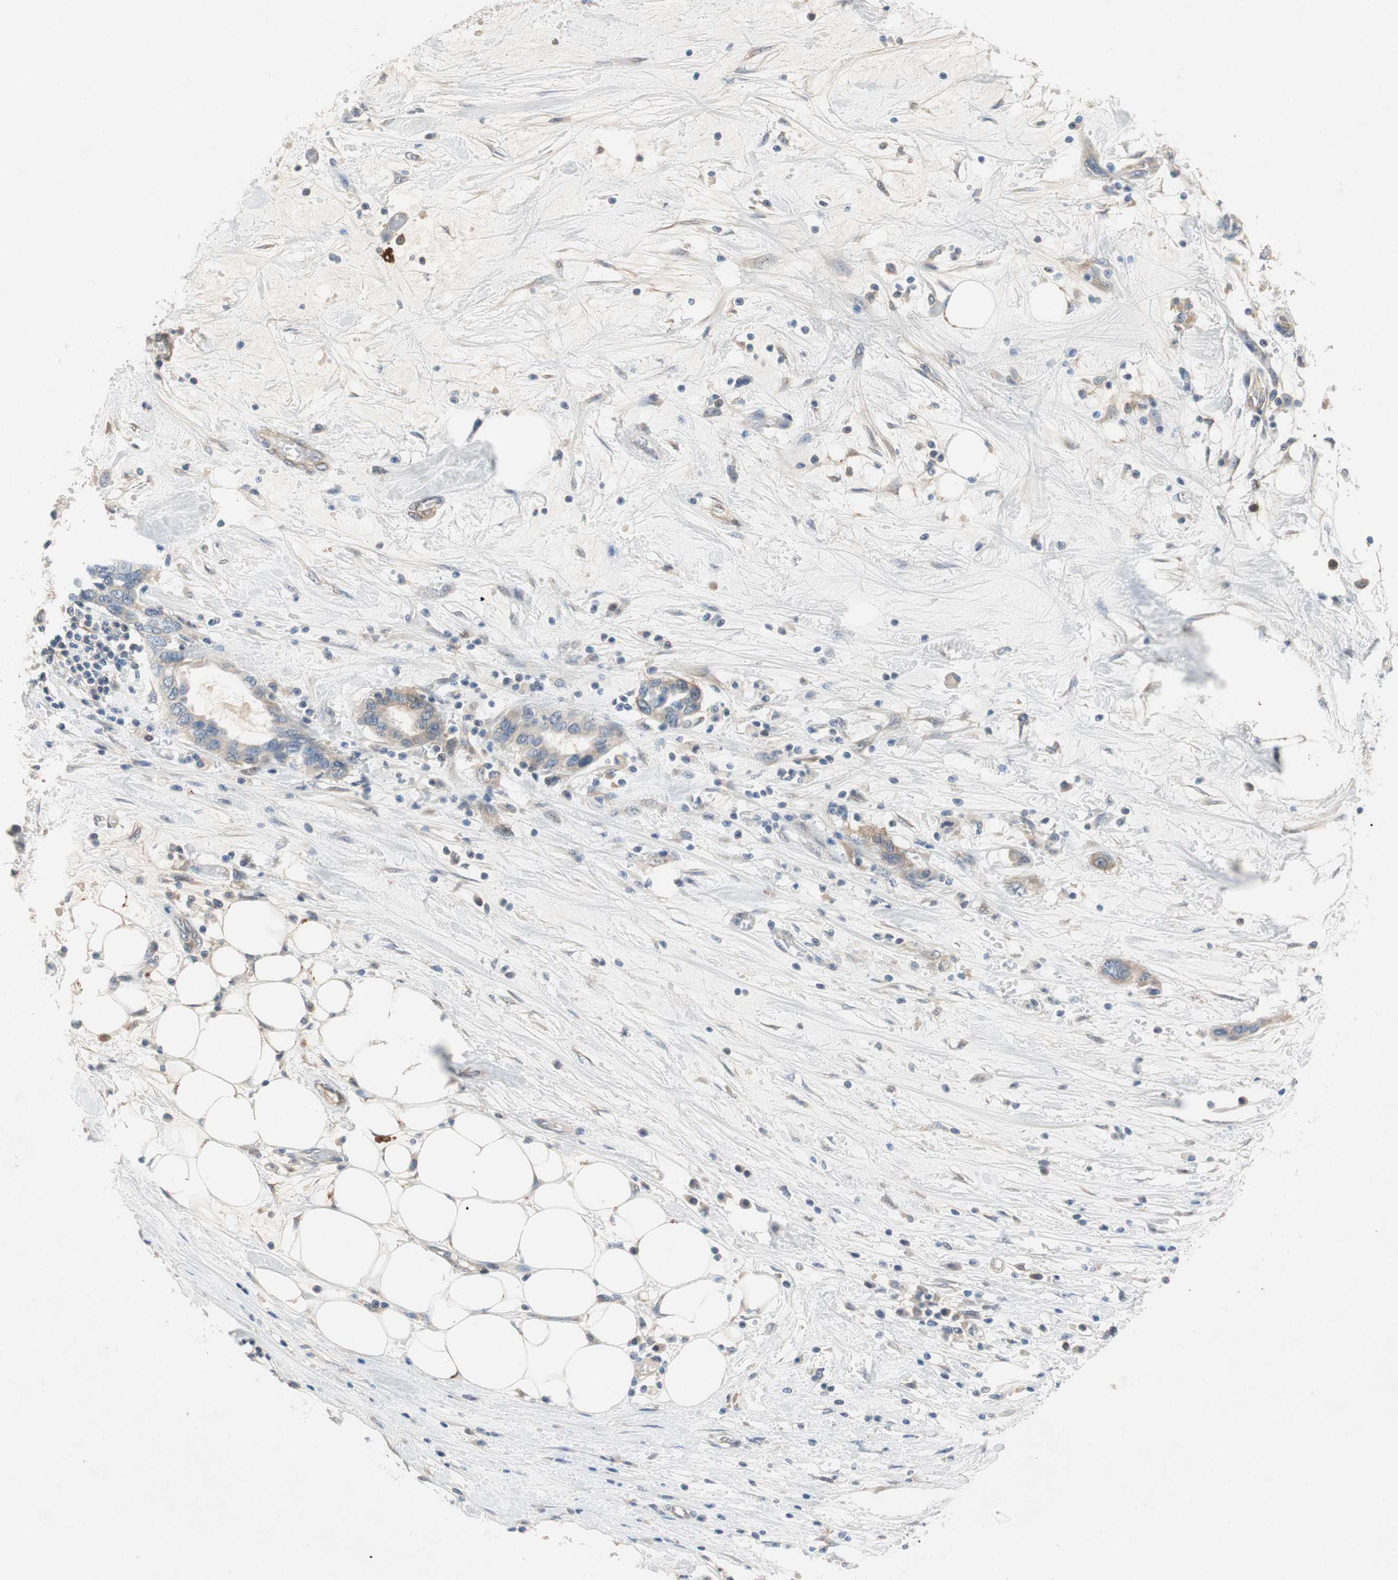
{"staining": {"intensity": "weak", "quantity": "<25%", "location": "cytoplasmic/membranous"}, "tissue": "pancreatic cancer", "cell_type": "Tumor cells", "image_type": "cancer", "snomed": [{"axis": "morphology", "description": "Adenocarcinoma, NOS"}, {"axis": "topography", "description": "Pancreas"}], "caption": "Tumor cells are negative for protein expression in human adenocarcinoma (pancreatic).", "gene": "RELB", "patient": {"sex": "female", "age": 57}}